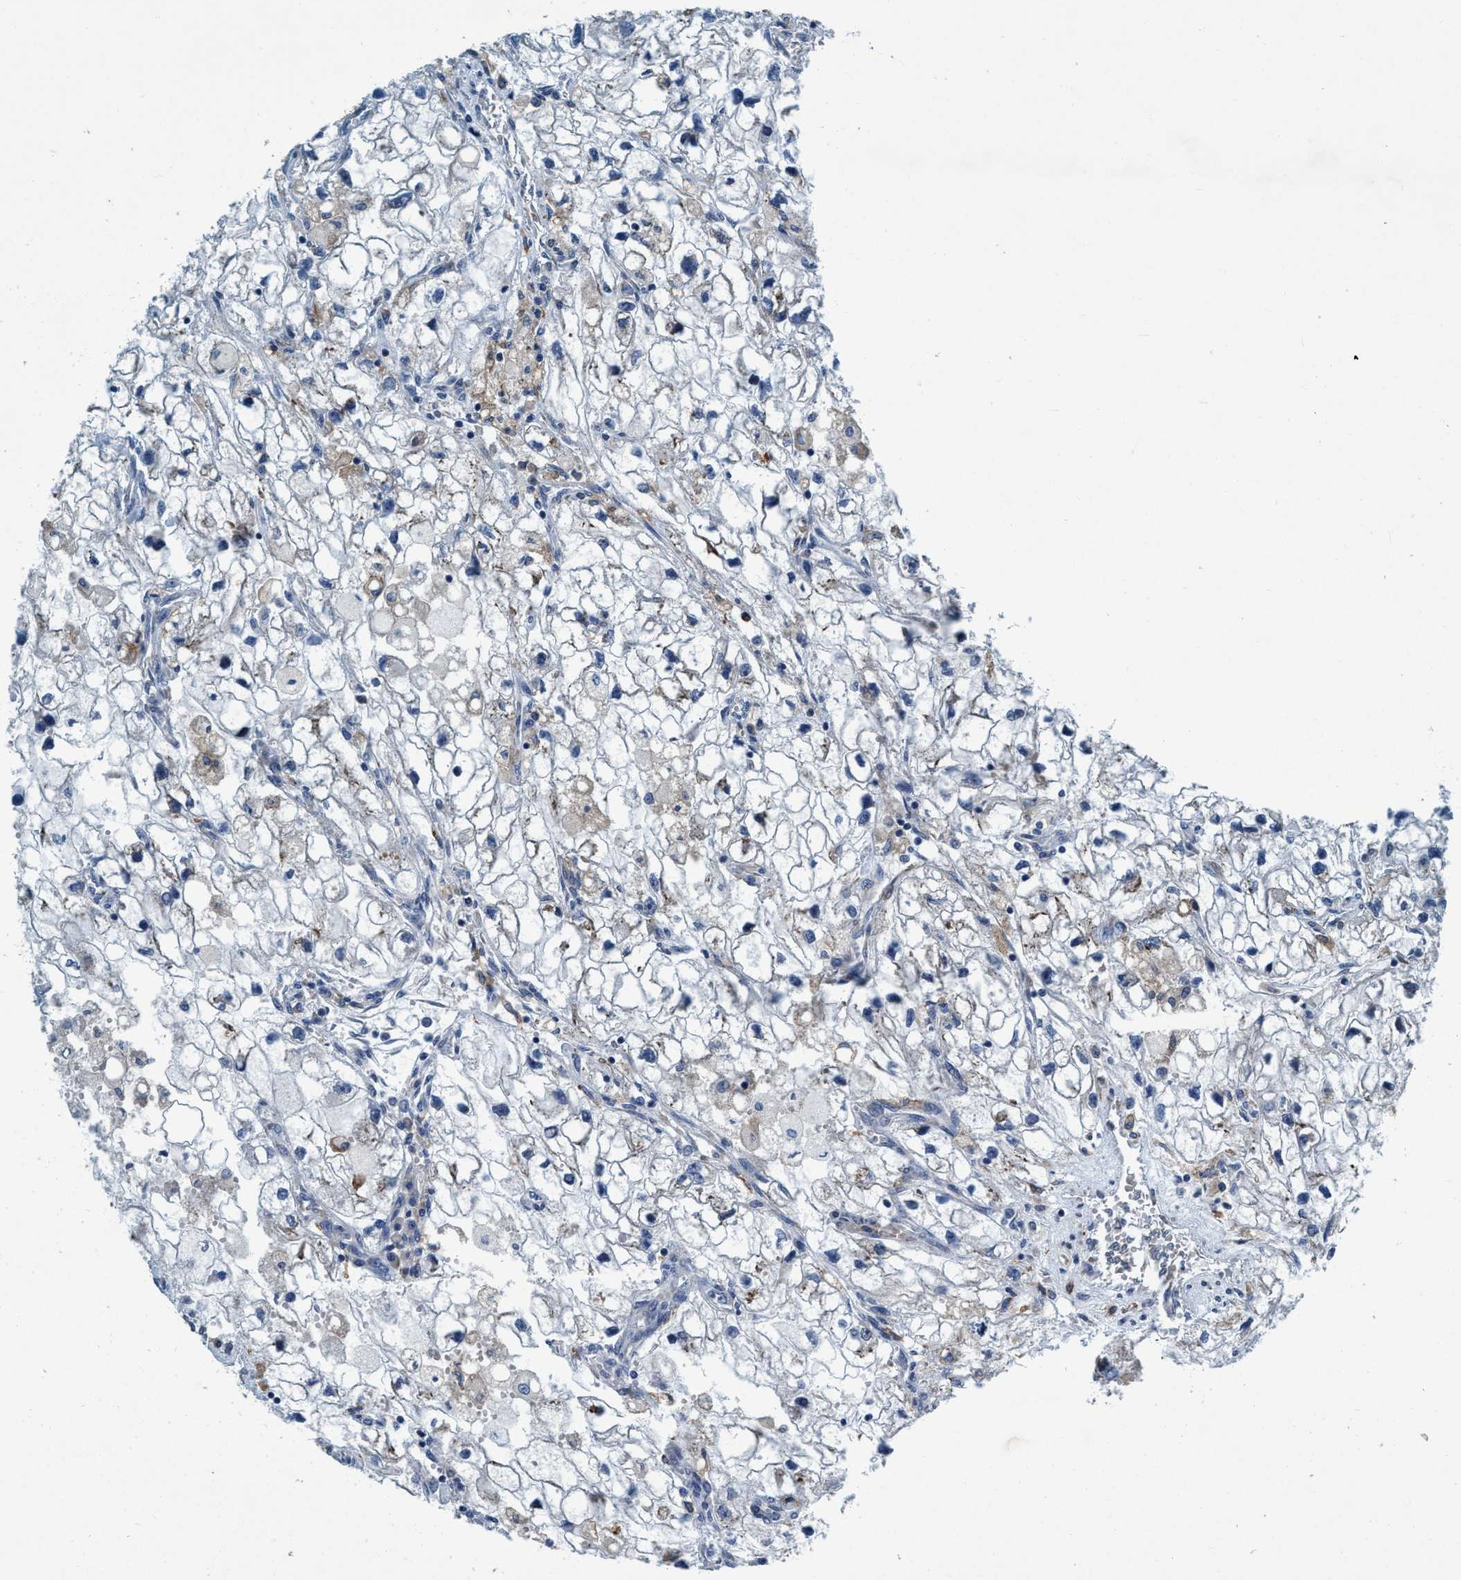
{"staining": {"intensity": "negative", "quantity": "none", "location": "none"}, "tissue": "renal cancer", "cell_type": "Tumor cells", "image_type": "cancer", "snomed": [{"axis": "morphology", "description": "Adenocarcinoma, NOS"}, {"axis": "topography", "description": "Kidney"}], "caption": "Immunohistochemistry (IHC) micrograph of renal cancer stained for a protein (brown), which shows no positivity in tumor cells. (DAB immunohistochemistry visualized using brightfield microscopy, high magnification).", "gene": "ARMC9", "patient": {"sex": "female", "age": 70}}